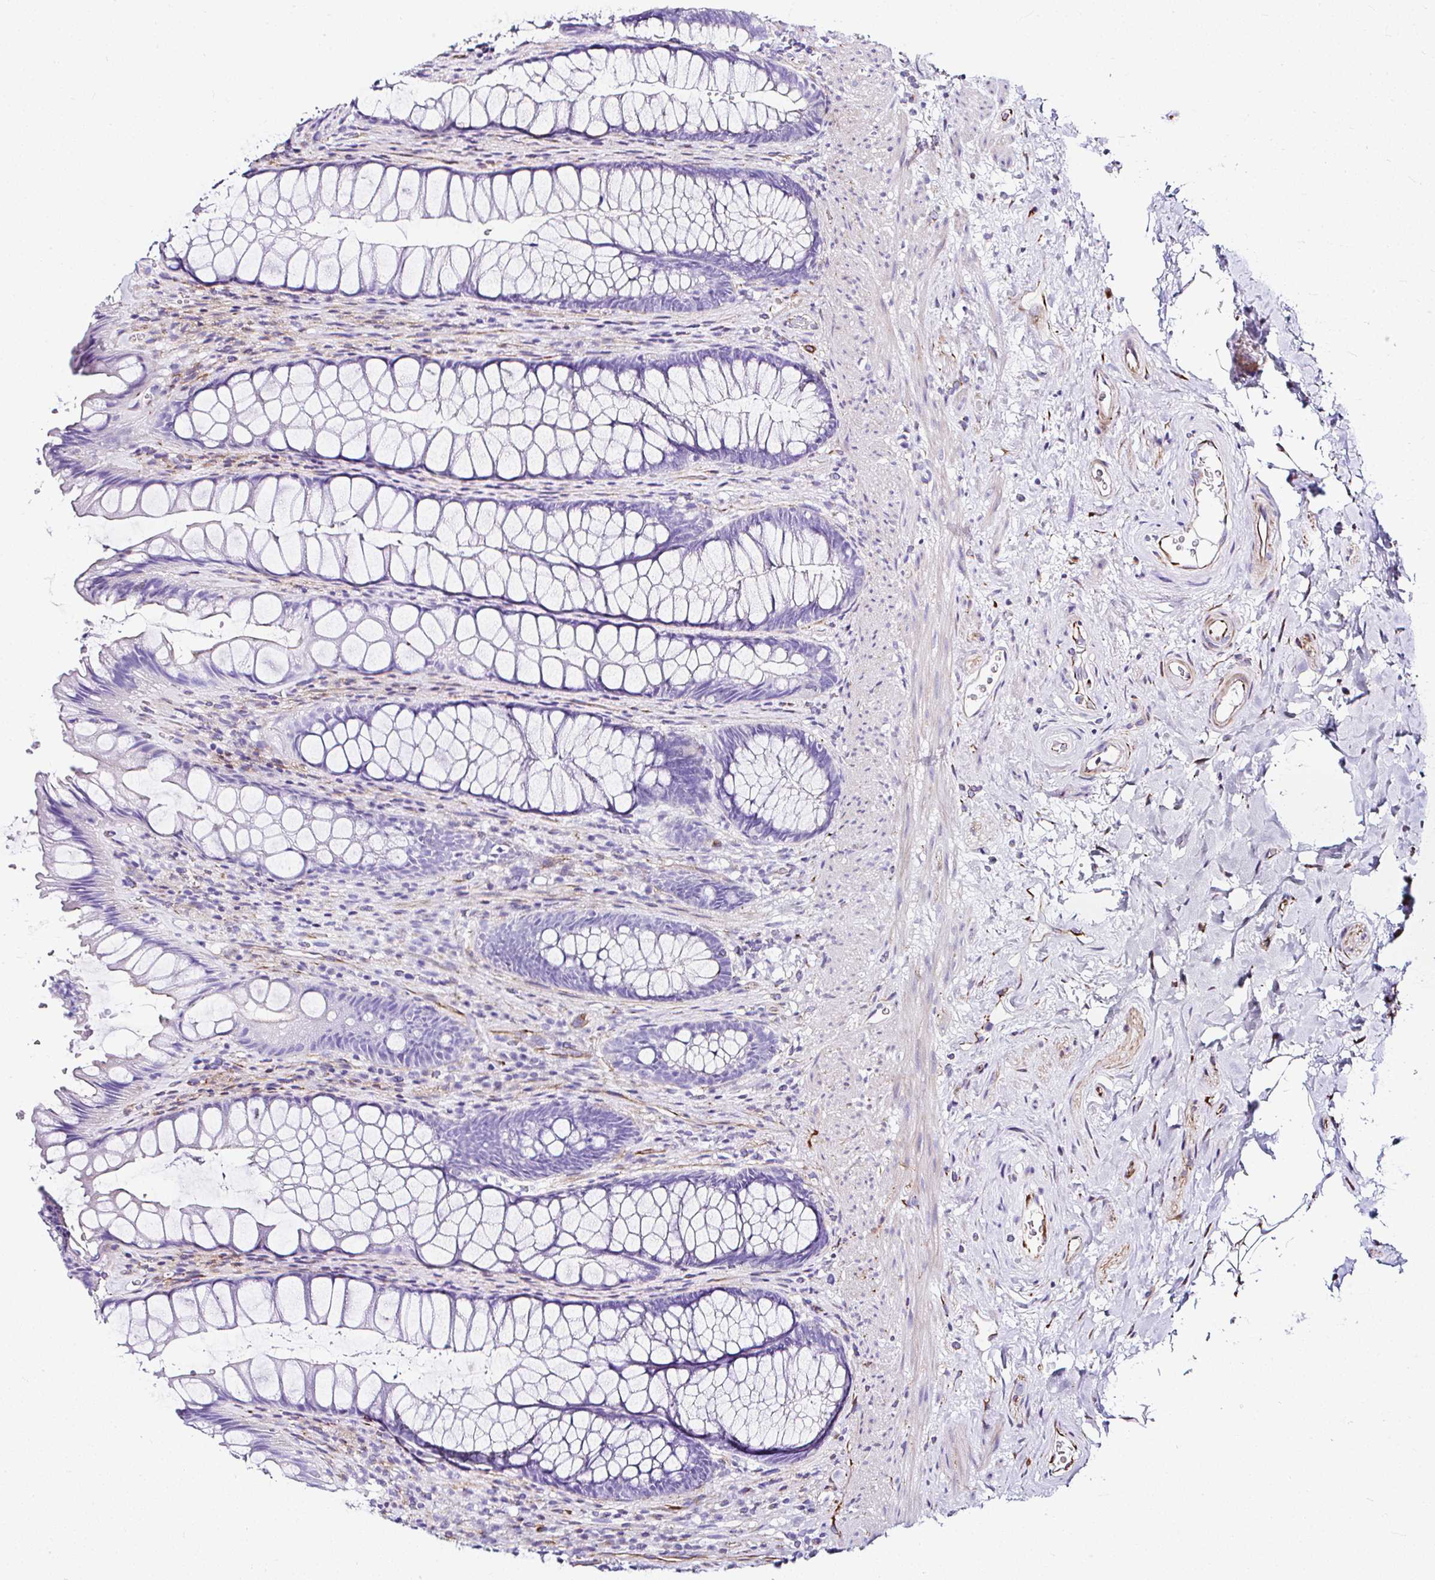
{"staining": {"intensity": "negative", "quantity": "none", "location": "none"}, "tissue": "rectum", "cell_type": "Glandular cells", "image_type": "normal", "snomed": [{"axis": "morphology", "description": "Normal tissue, NOS"}, {"axis": "topography", "description": "Rectum"}], "caption": "A high-resolution image shows IHC staining of normal rectum, which exhibits no significant expression in glandular cells.", "gene": "DEPDC5", "patient": {"sex": "male", "age": 53}}